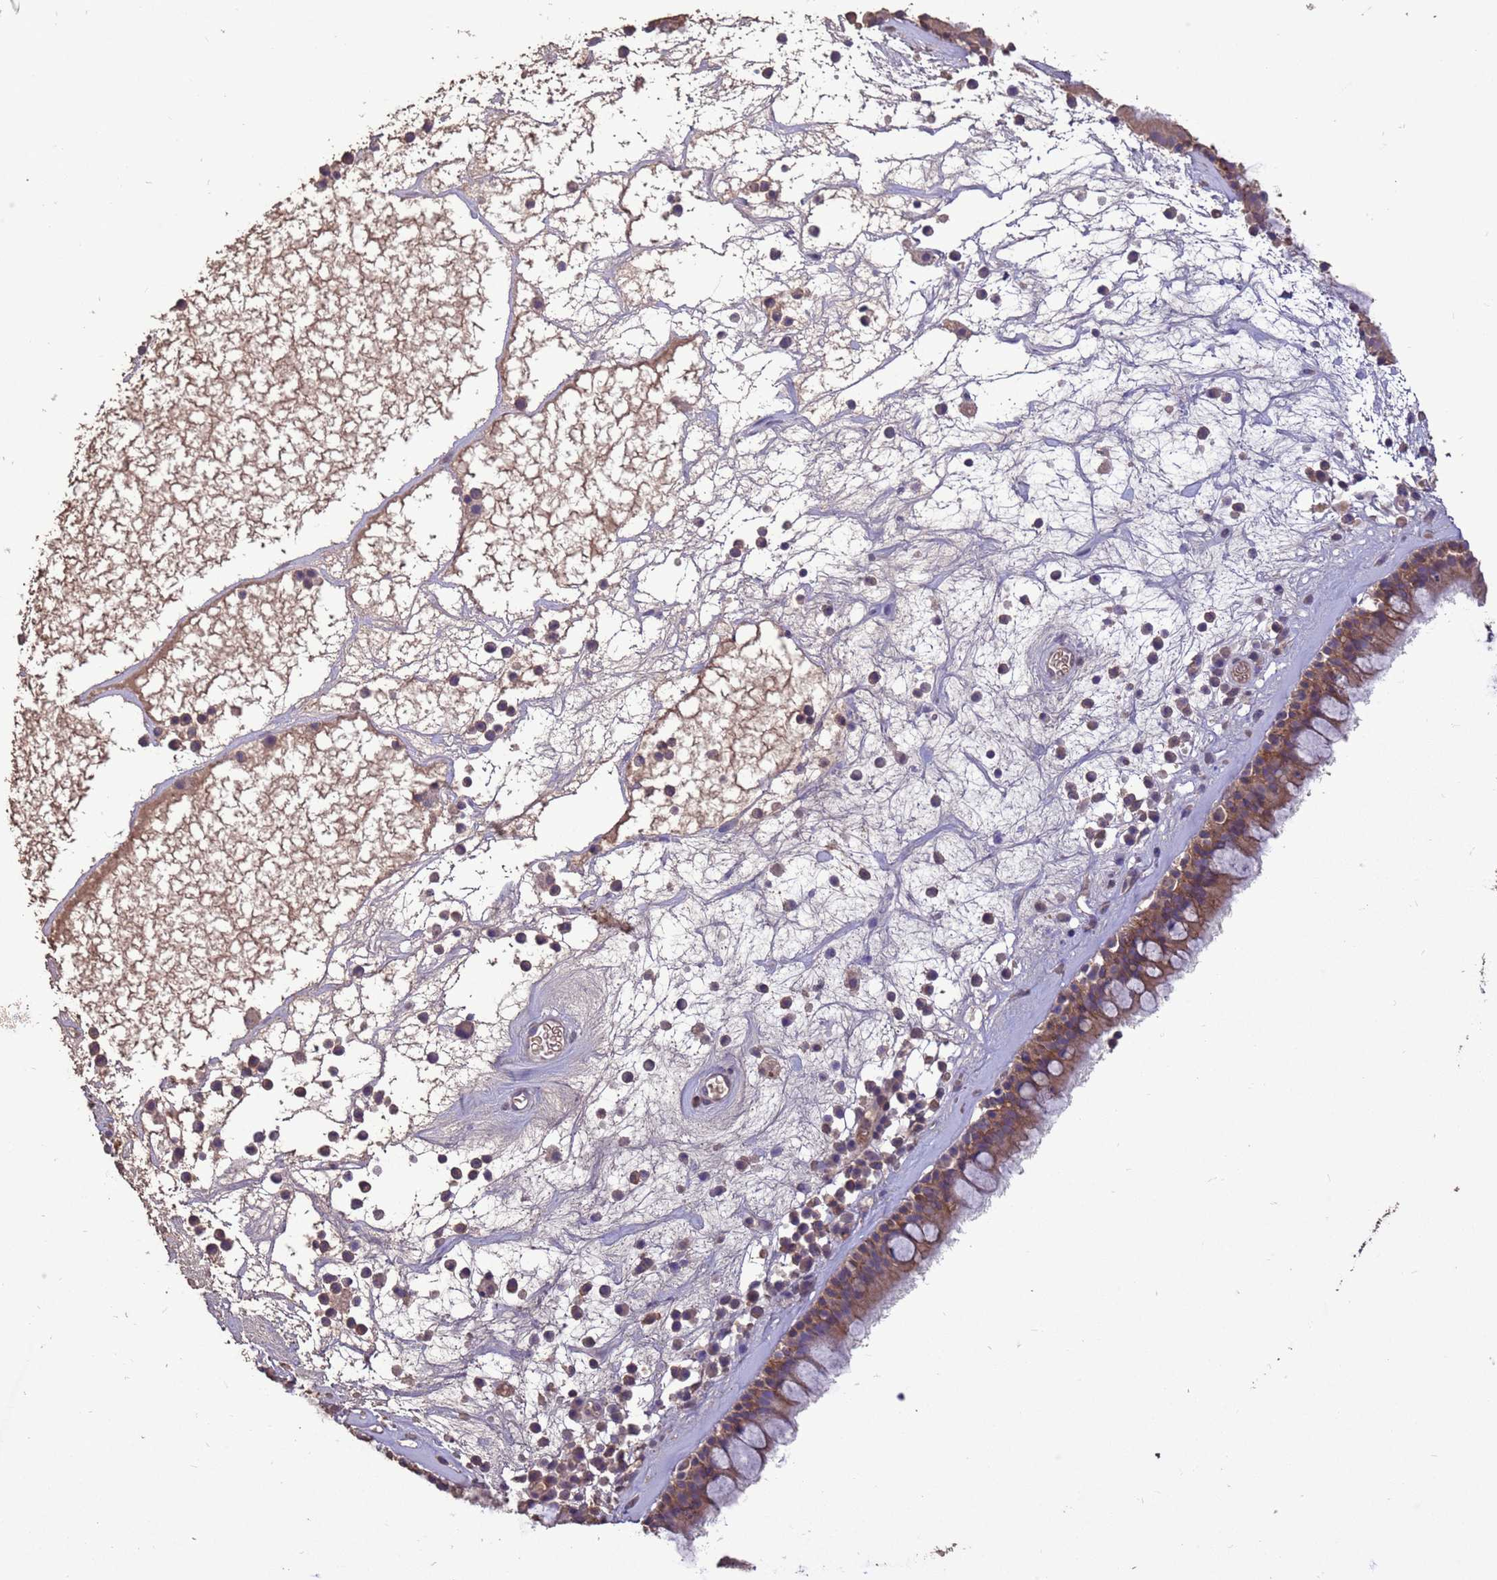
{"staining": {"intensity": "moderate", "quantity": ">75%", "location": "cytoplasmic/membranous"}, "tissue": "nasopharynx", "cell_type": "Respiratory epithelial cells", "image_type": "normal", "snomed": [{"axis": "morphology", "description": "Normal tissue, NOS"}, {"axis": "morphology", "description": "Inflammation, NOS"}, {"axis": "topography", "description": "Nasopharynx"}], "caption": "IHC micrograph of unremarkable nasopharynx: human nasopharynx stained using immunohistochemistry (IHC) displays medium levels of moderate protein expression localized specifically in the cytoplasmic/membranous of respiratory epithelial cells, appearing as a cytoplasmic/membranous brown color.", "gene": "SLC9B2", "patient": {"sex": "male", "age": 70}}